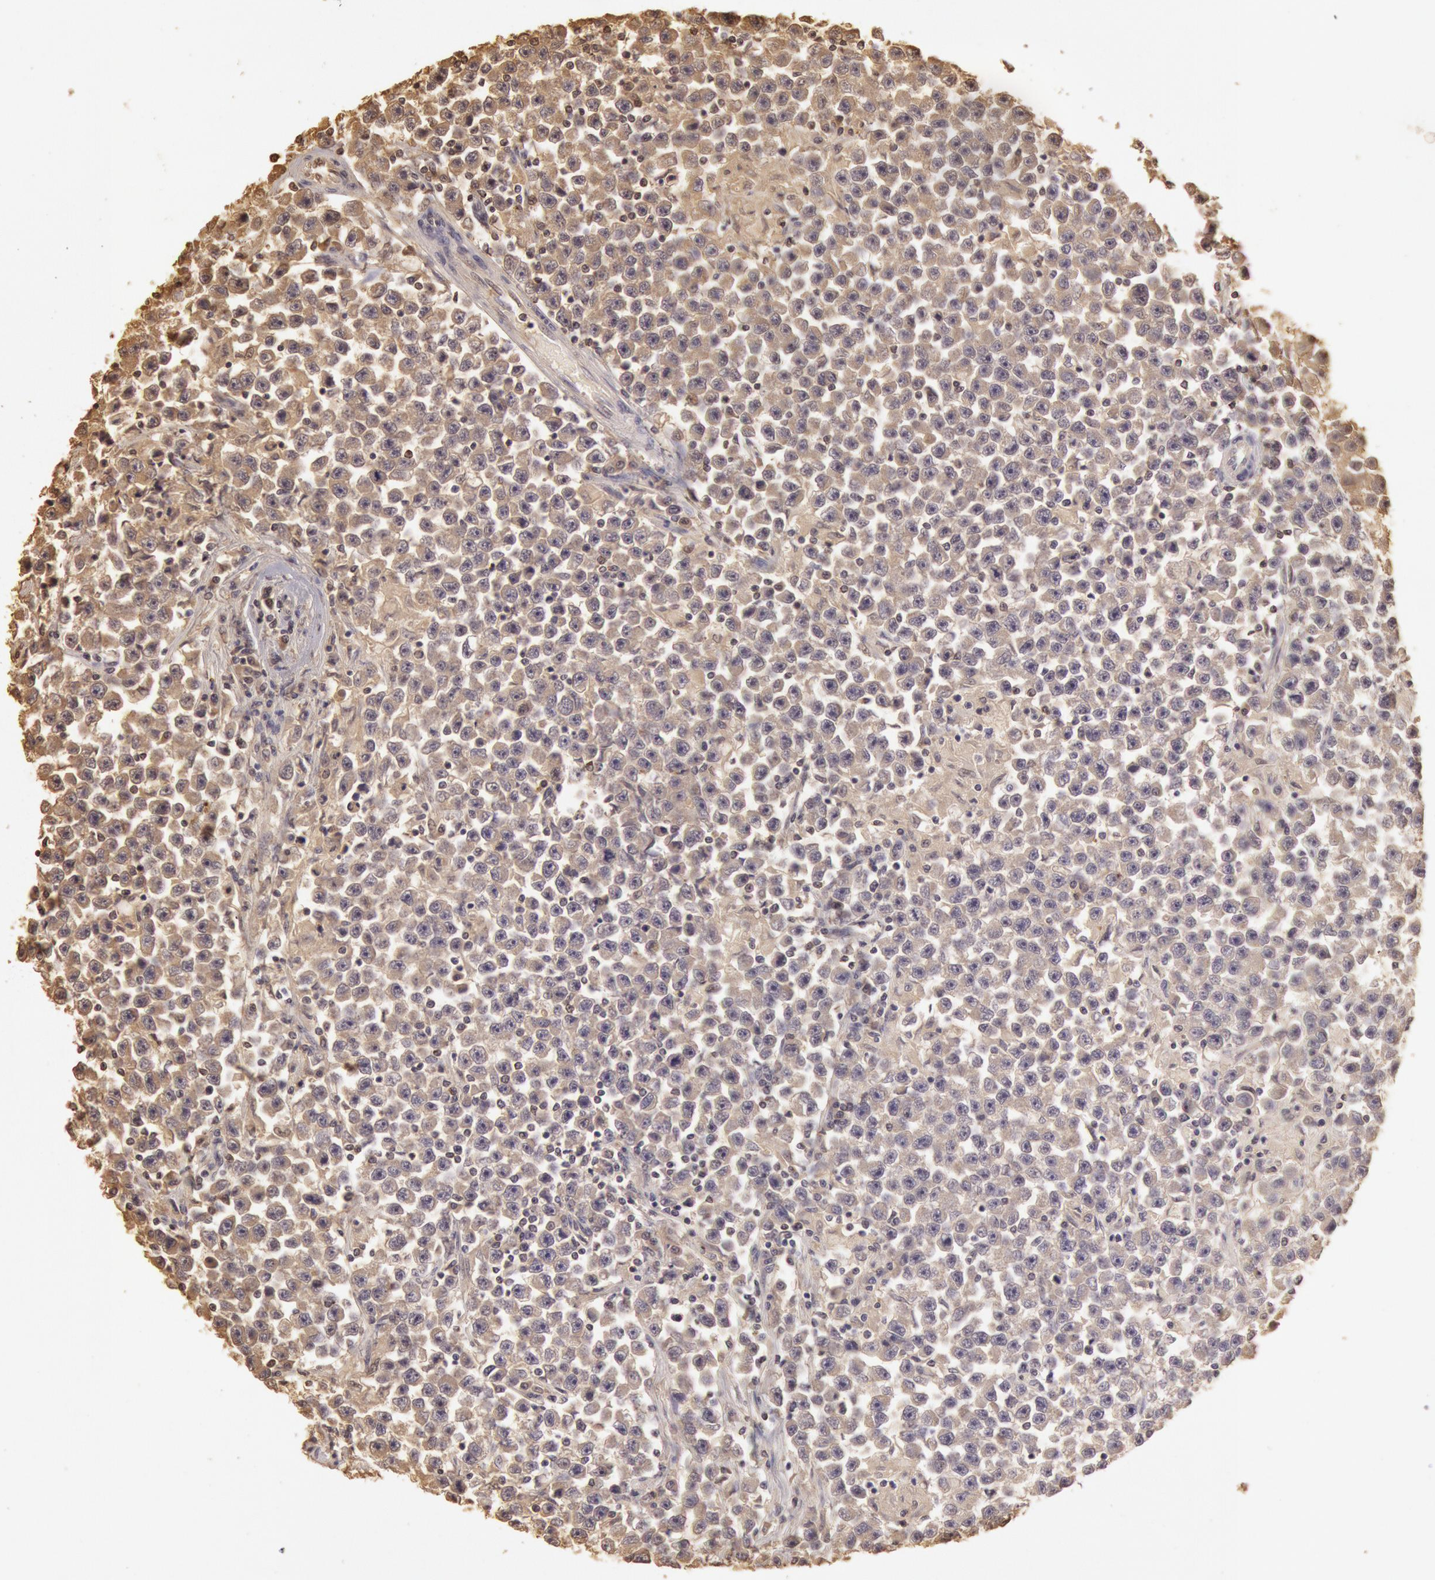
{"staining": {"intensity": "weak", "quantity": ">75%", "location": "cytoplasmic/membranous"}, "tissue": "testis cancer", "cell_type": "Tumor cells", "image_type": "cancer", "snomed": [{"axis": "morphology", "description": "Seminoma, NOS"}, {"axis": "topography", "description": "Testis"}], "caption": "Tumor cells exhibit low levels of weak cytoplasmic/membranous staining in approximately >75% of cells in human testis cancer.", "gene": "SOD1", "patient": {"sex": "male", "age": 33}}